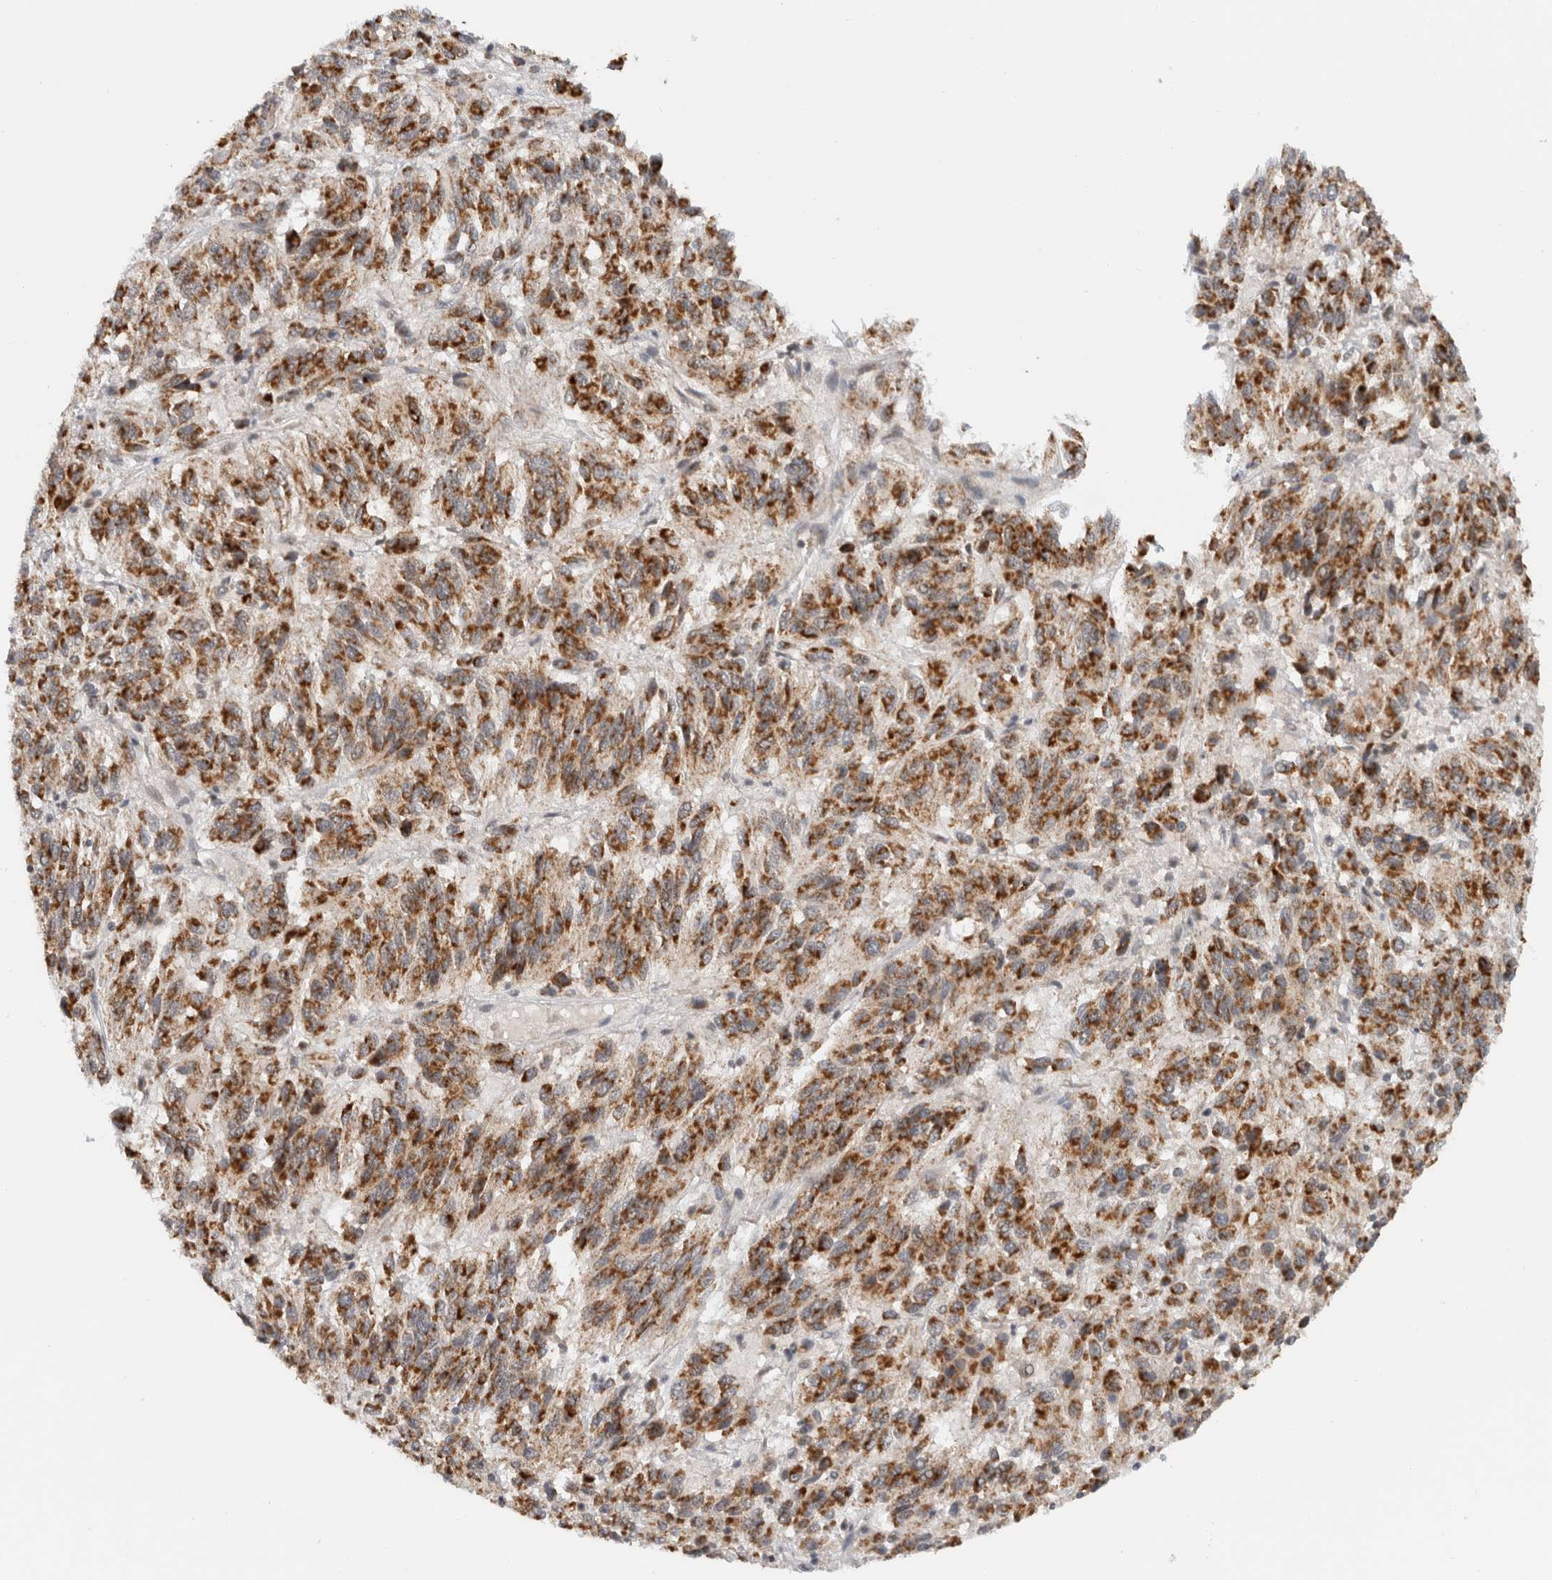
{"staining": {"intensity": "strong", "quantity": ">75%", "location": "cytoplasmic/membranous"}, "tissue": "melanoma", "cell_type": "Tumor cells", "image_type": "cancer", "snomed": [{"axis": "morphology", "description": "Malignant melanoma, Metastatic site"}, {"axis": "topography", "description": "Lung"}], "caption": "This is an image of immunohistochemistry (IHC) staining of melanoma, which shows strong expression in the cytoplasmic/membranous of tumor cells.", "gene": "CMC2", "patient": {"sex": "male", "age": 64}}